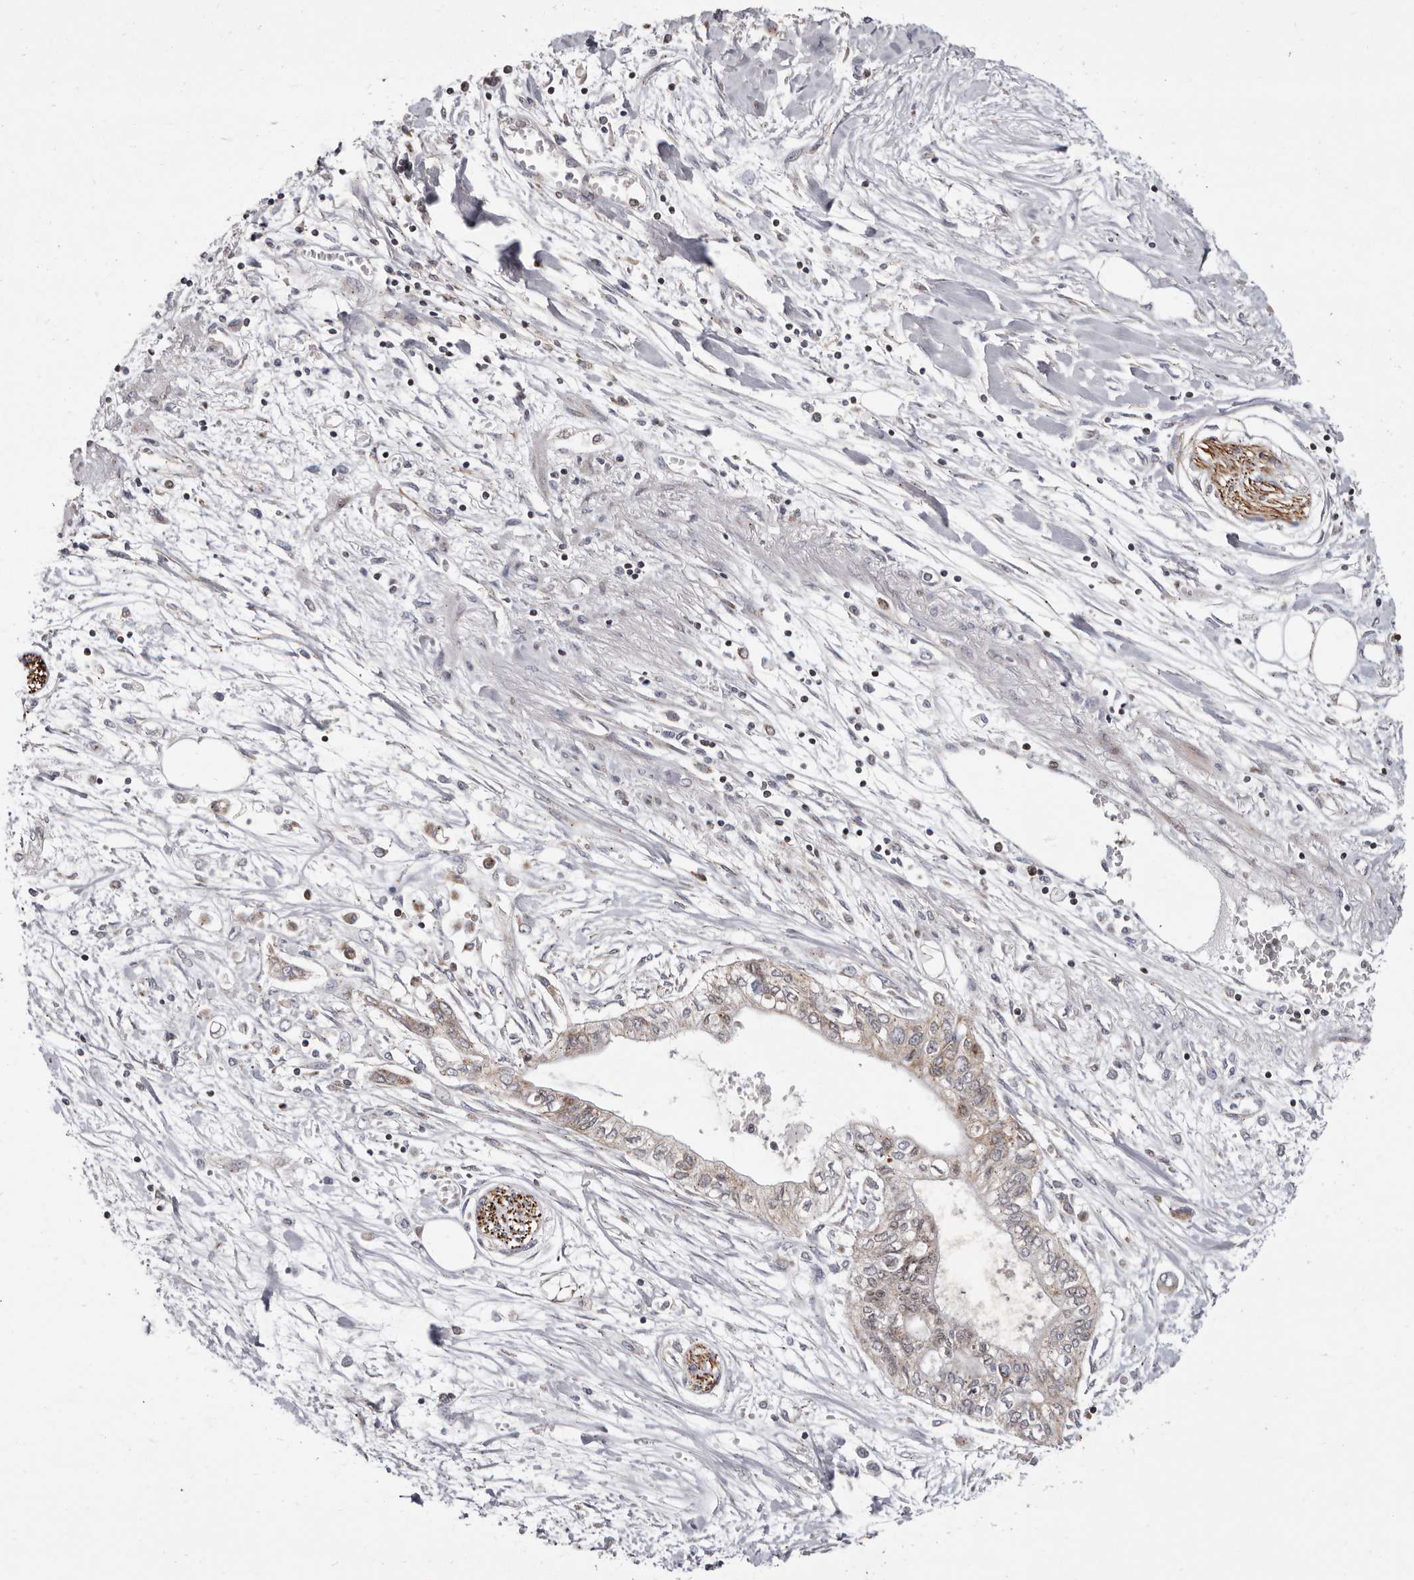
{"staining": {"intensity": "moderate", "quantity": "25%-75%", "location": "cytoplasmic/membranous,nuclear"}, "tissue": "pancreatic cancer", "cell_type": "Tumor cells", "image_type": "cancer", "snomed": [{"axis": "morphology", "description": "Adenocarcinoma, NOS"}, {"axis": "topography", "description": "Pancreas"}], "caption": "Immunohistochemistry histopathology image of human pancreatic cancer stained for a protein (brown), which reveals medium levels of moderate cytoplasmic/membranous and nuclear positivity in approximately 25%-75% of tumor cells.", "gene": "TIMM17B", "patient": {"sex": "female", "age": 77}}